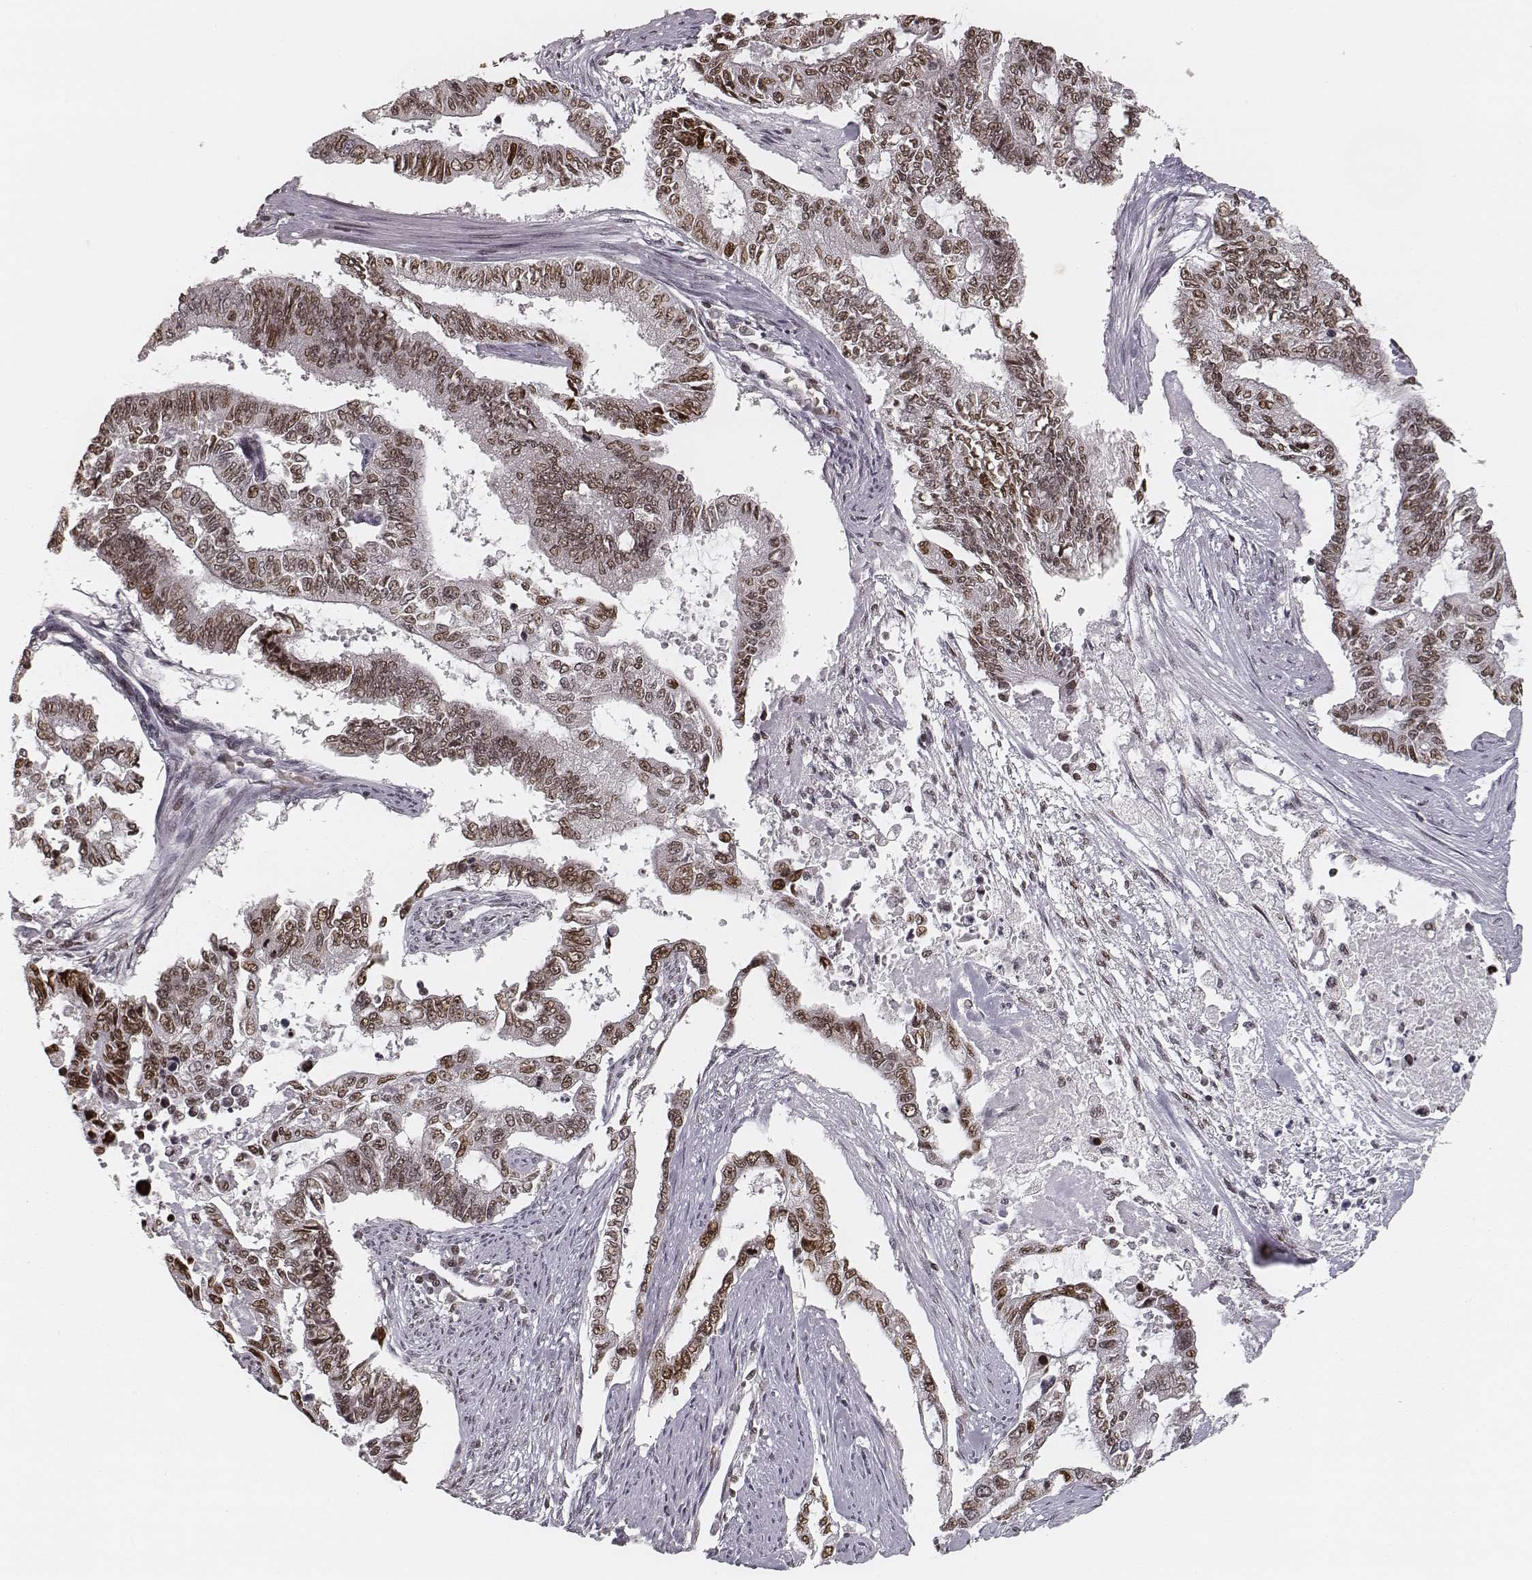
{"staining": {"intensity": "moderate", "quantity": ">75%", "location": "nuclear"}, "tissue": "endometrial cancer", "cell_type": "Tumor cells", "image_type": "cancer", "snomed": [{"axis": "morphology", "description": "Adenocarcinoma, NOS"}, {"axis": "topography", "description": "Uterus"}], "caption": "Human adenocarcinoma (endometrial) stained with a protein marker shows moderate staining in tumor cells.", "gene": "HMGA2", "patient": {"sex": "female", "age": 59}}